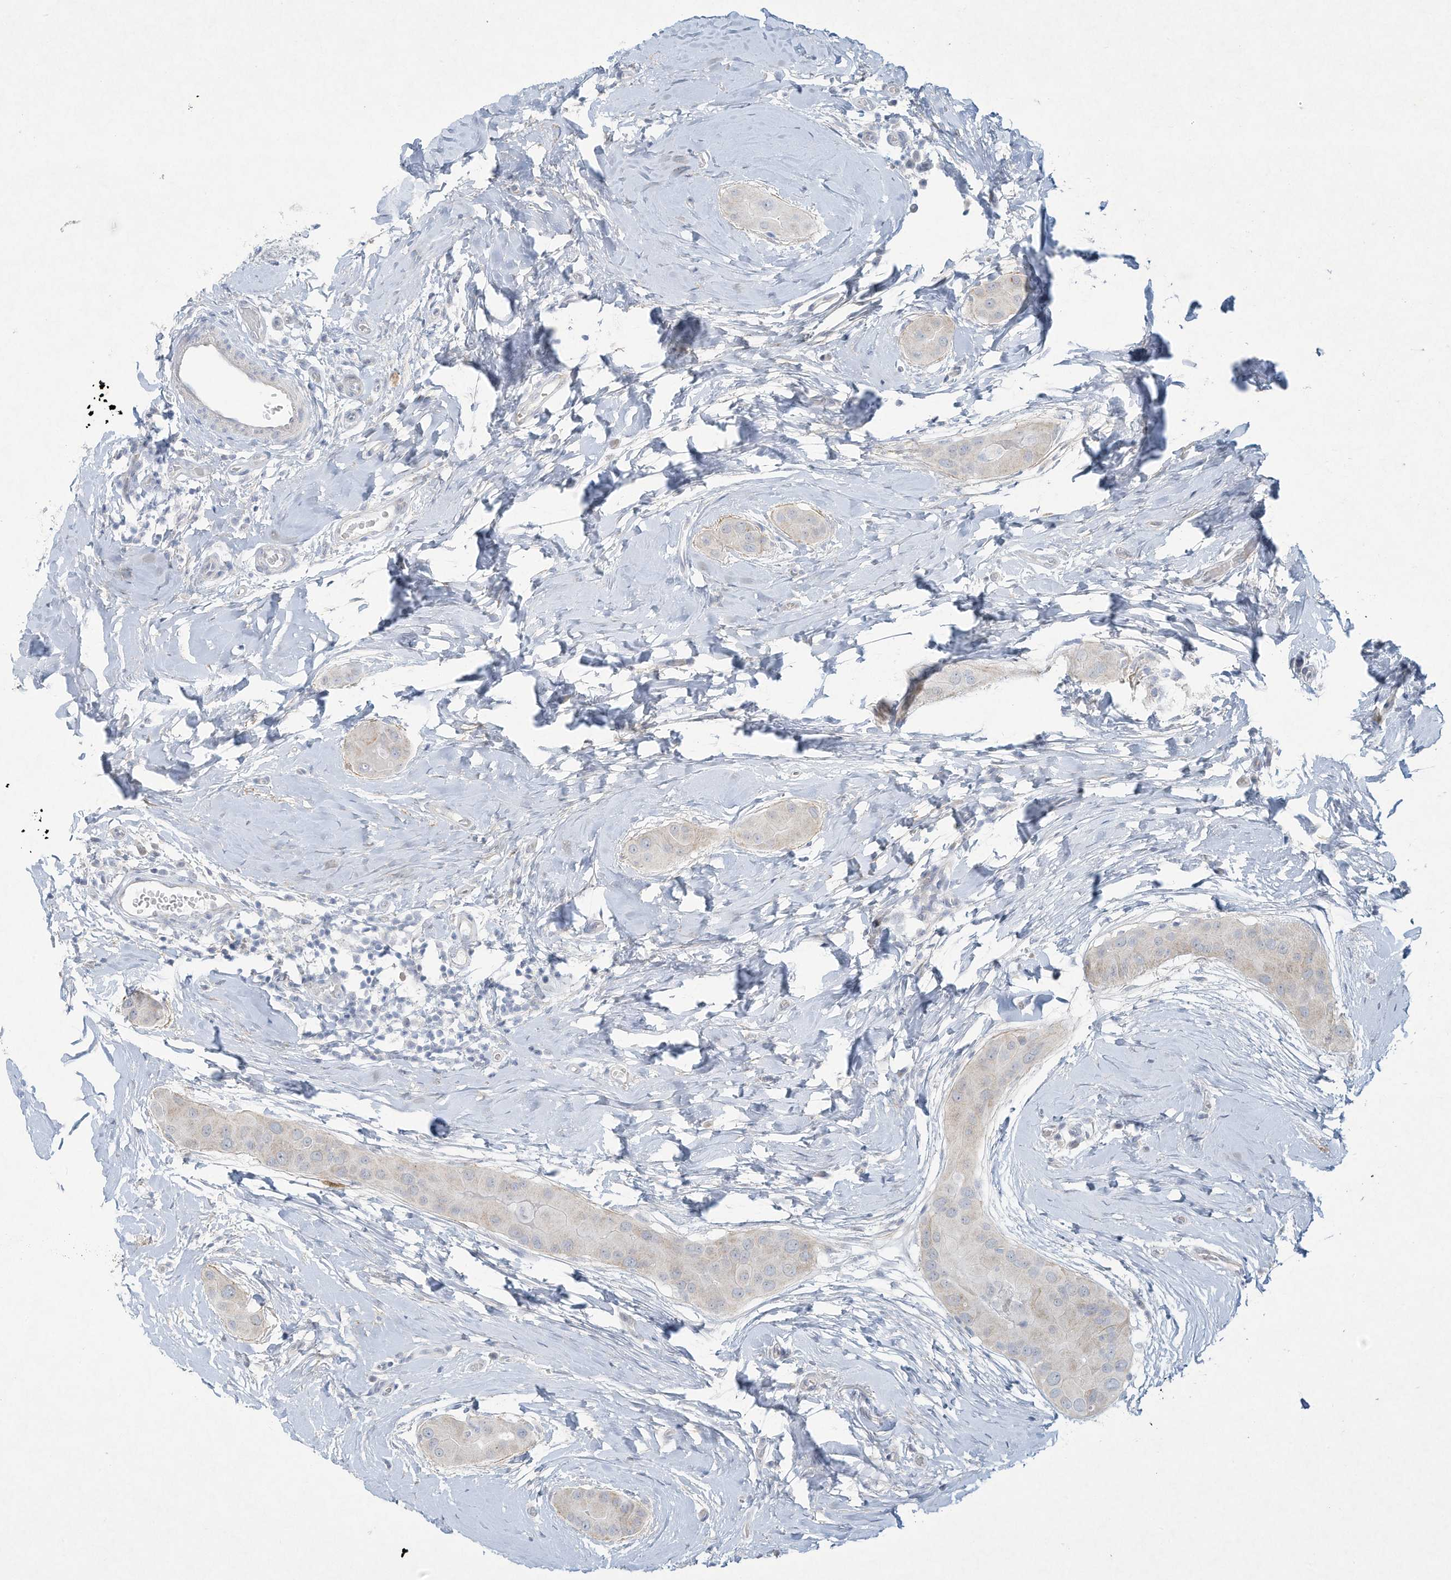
{"staining": {"intensity": "negative", "quantity": "none", "location": "none"}, "tissue": "thyroid cancer", "cell_type": "Tumor cells", "image_type": "cancer", "snomed": [{"axis": "morphology", "description": "Papillary adenocarcinoma, NOS"}, {"axis": "topography", "description": "Thyroid gland"}], "caption": "Immunohistochemistry histopathology image of neoplastic tissue: human papillary adenocarcinoma (thyroid) stained with DAB reveals no significant protein positivity in tumor cells. Brightfield microscopy of immunohistochemistry (IHC) stained with DAB (3,3'-diaminobenzidine) (brown) and hematoxylin (blue), captured at high magnification.", "gene": "PAX6", "patient": {"sex": "male", "age": 33}}